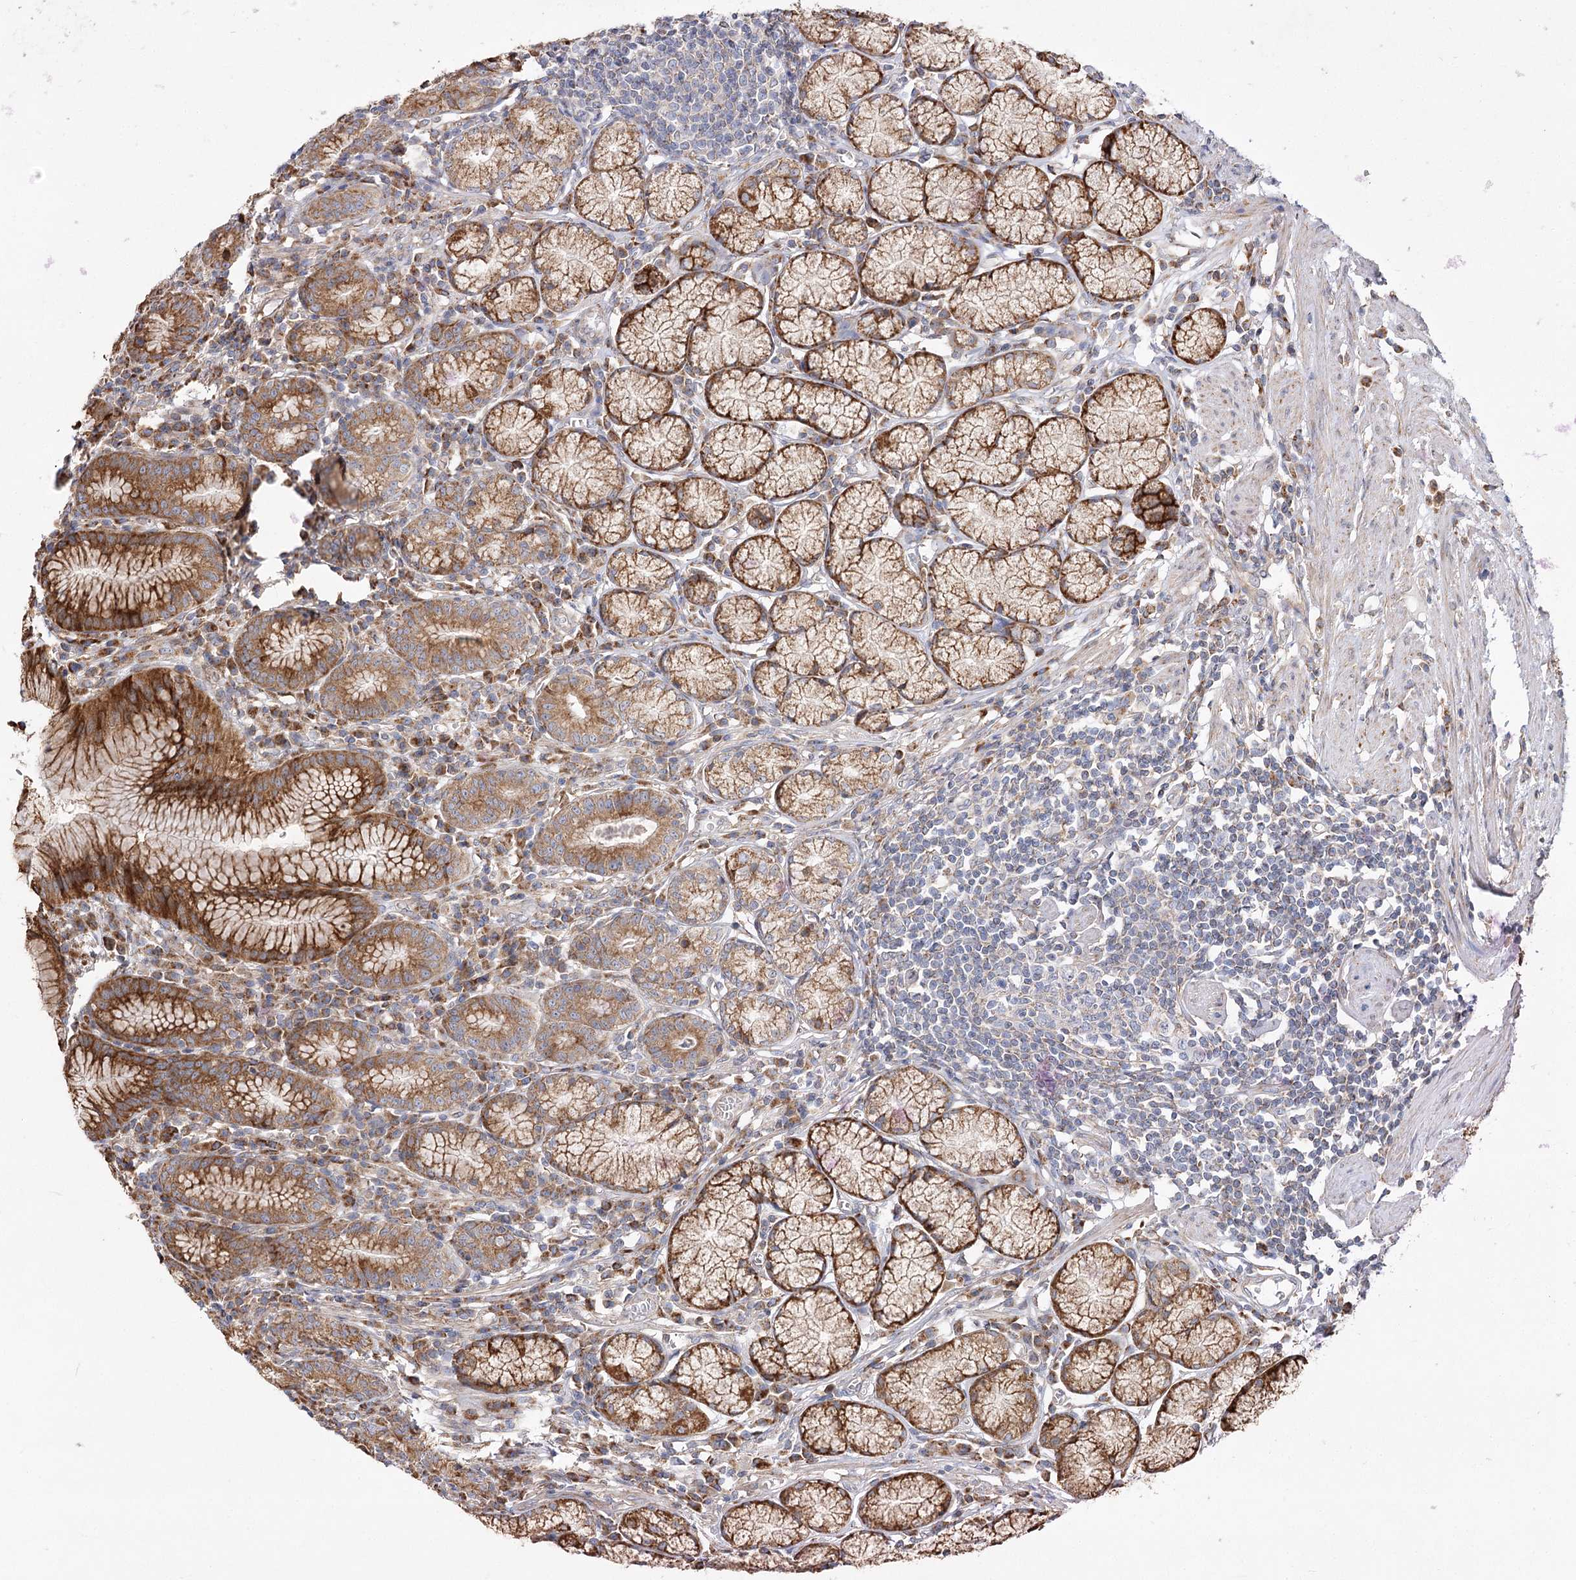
{"staining": {"intensity": "strong", "quantity": ">75%", "location": "cytoplasmic/membranous"}, "tissue": "stomach", "cell_type": "Glandular cells", "image_type": "normal", "snomed": [{"axis": "morphology", "description": "Normal tissue, NOS"}, {"axis": "topography", "description": "Stomach"}], "caption": "Glandular cells show strong cytoplasmic/membranous staining in approximately >75% of cells in unremarkable stomach. Nuclei are stained in blue.", "gene": "ZFYVE16", "patient": {"sex": "male", "age": 55}}